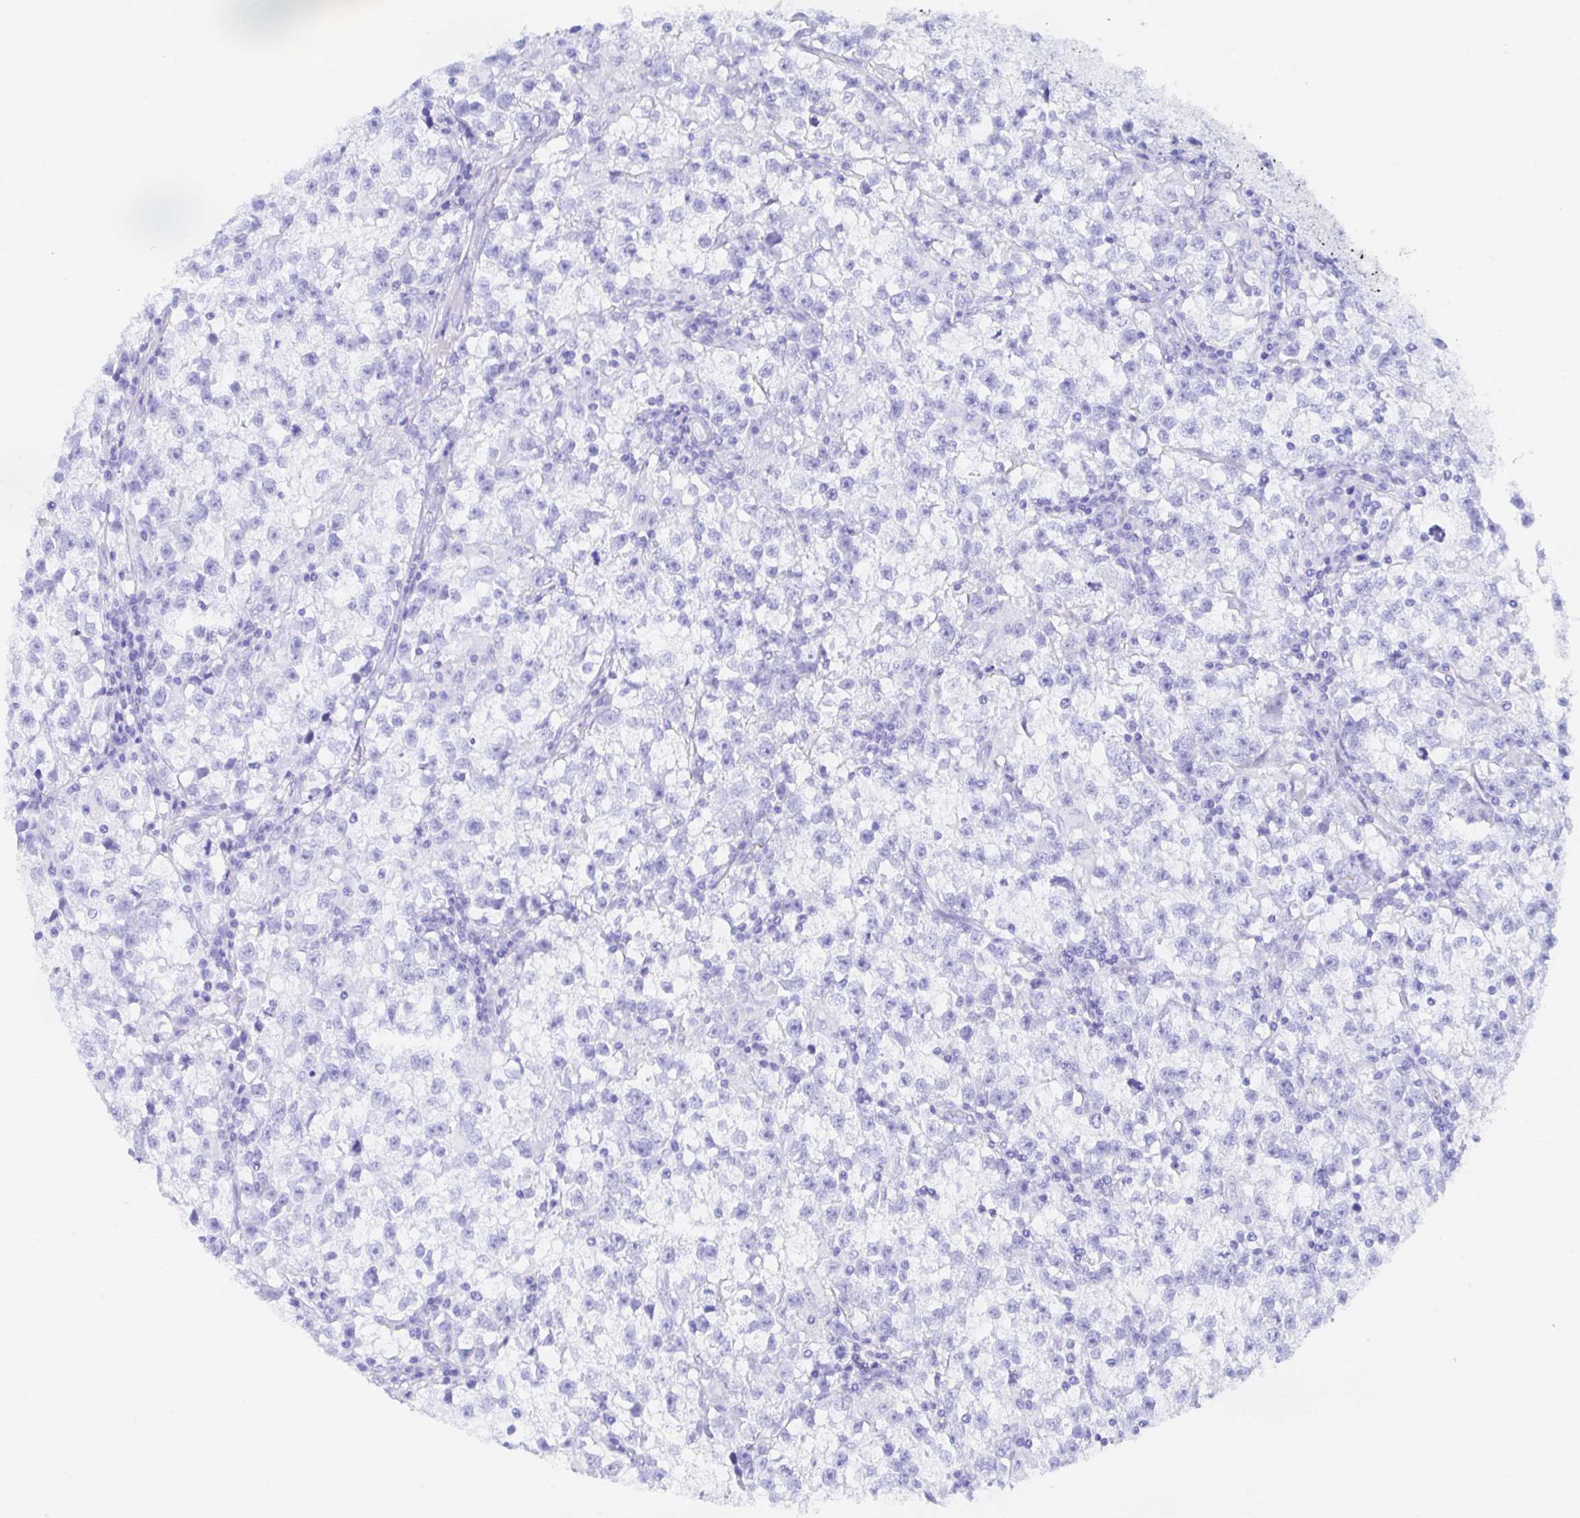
{"staining": {"intensity": "negative", "quantity": "none", "location": "none"}, "tissue": "testis cancer", "cell_type": "Tumor cells", "image_type": "cancer", "snomed": [{"axis": "morphology", "description": "Seminoma, NOS"}, {"axis": "topography", "description": "Testis"}], "caption": "A micrograph of testis cancer stained for a protein demonstrates no brown staining in tumor cells. Nuclei are stained in blue.", "gene": "EZHIP", "patient": {"sex": "male", "age": 31}}